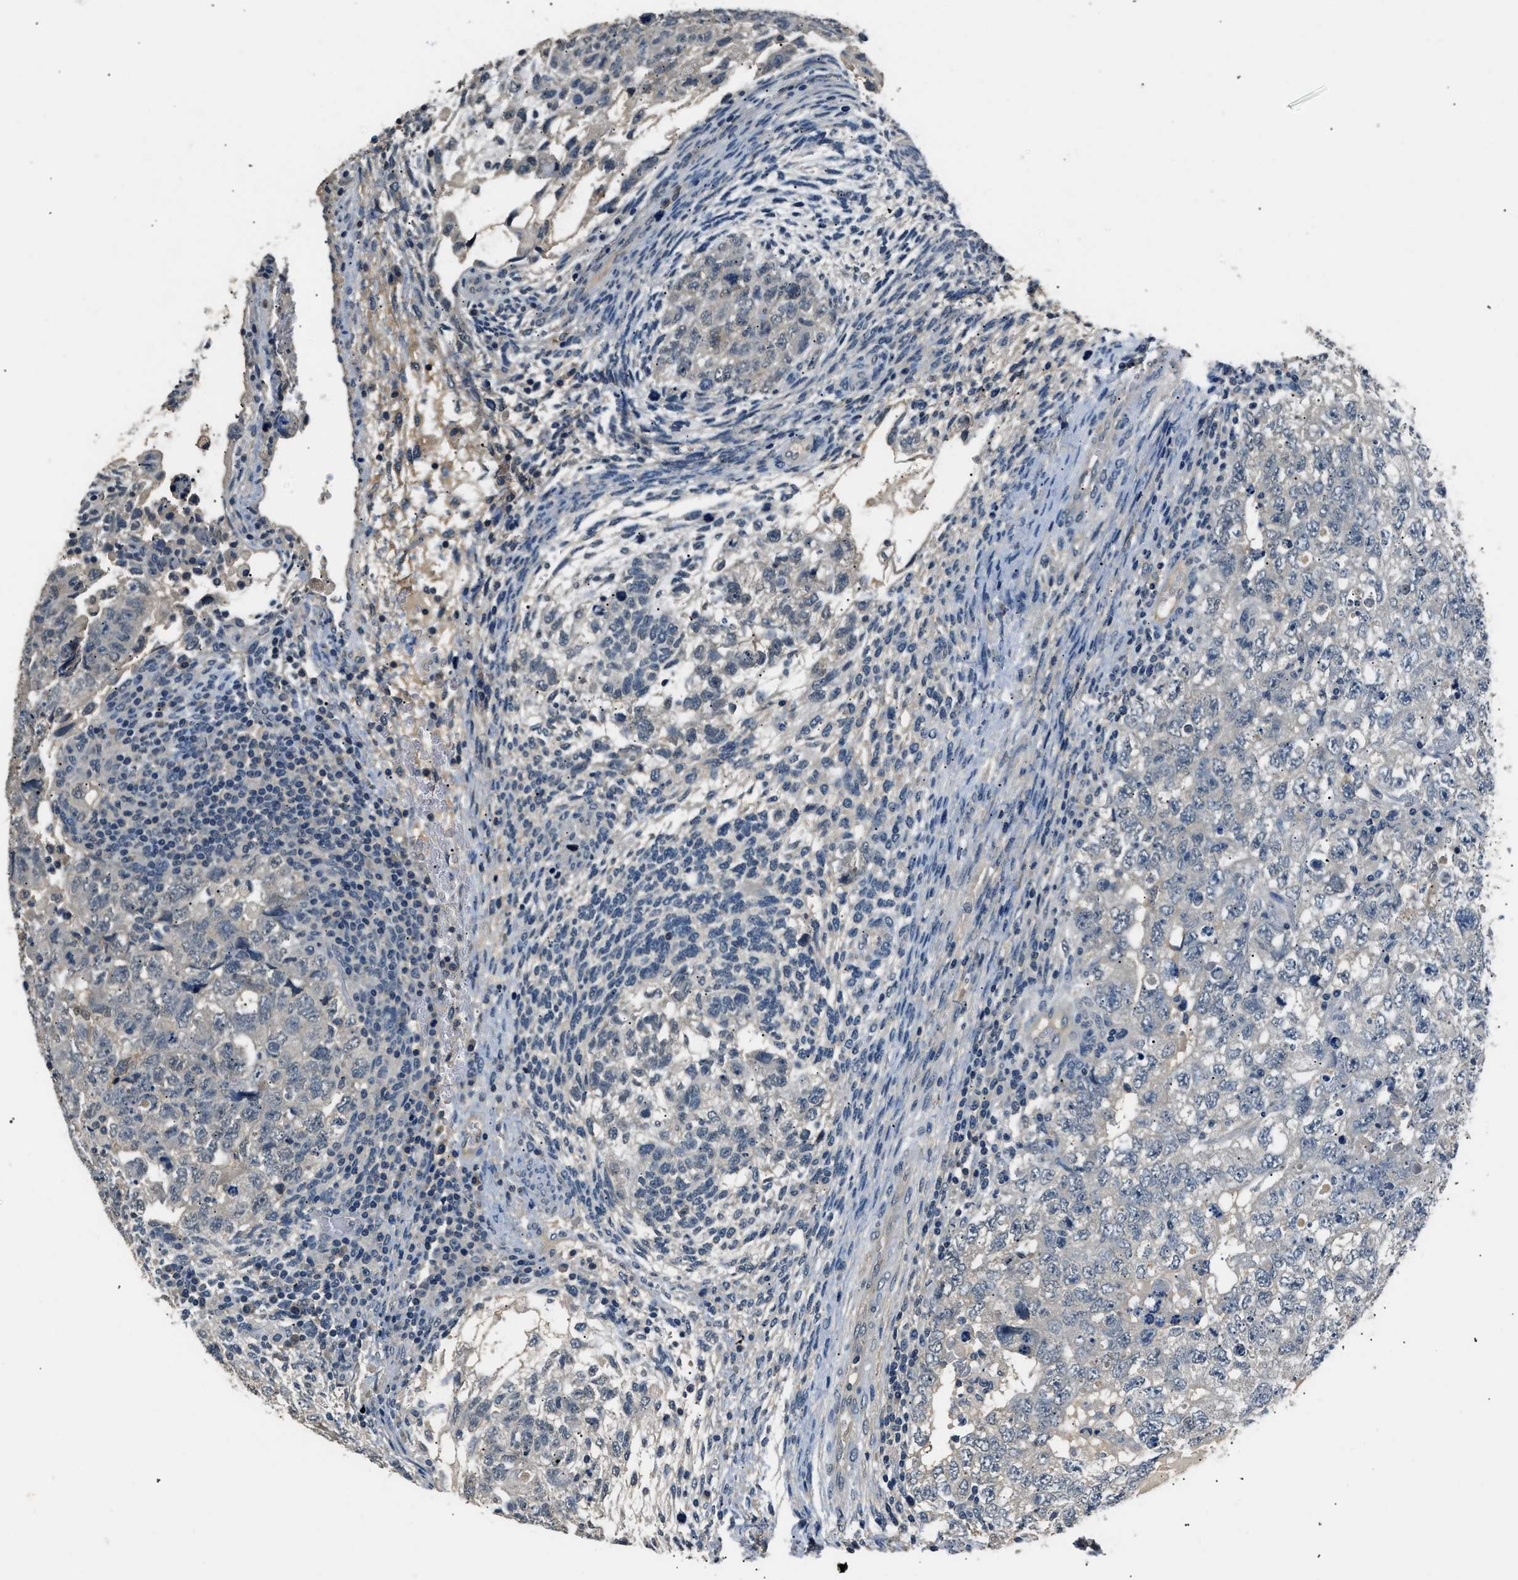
{"staining": {"intensity": "negative", "quantity": "none", "location": "none"}, "tissue": "testis cancer", "cell_type": "Tumor cells", "image_type": "cancer", "snomed": [{"axis": "morphology", "description": "Carcinoma, Embryonal, NOS"}, {"axis": "topography", "description": "Testis"}], "caption": "Tumor cells are negative for brown protein staining in testis cancer.", "gene": "INHA", "patient": {"sex": "male", "age": 36}}